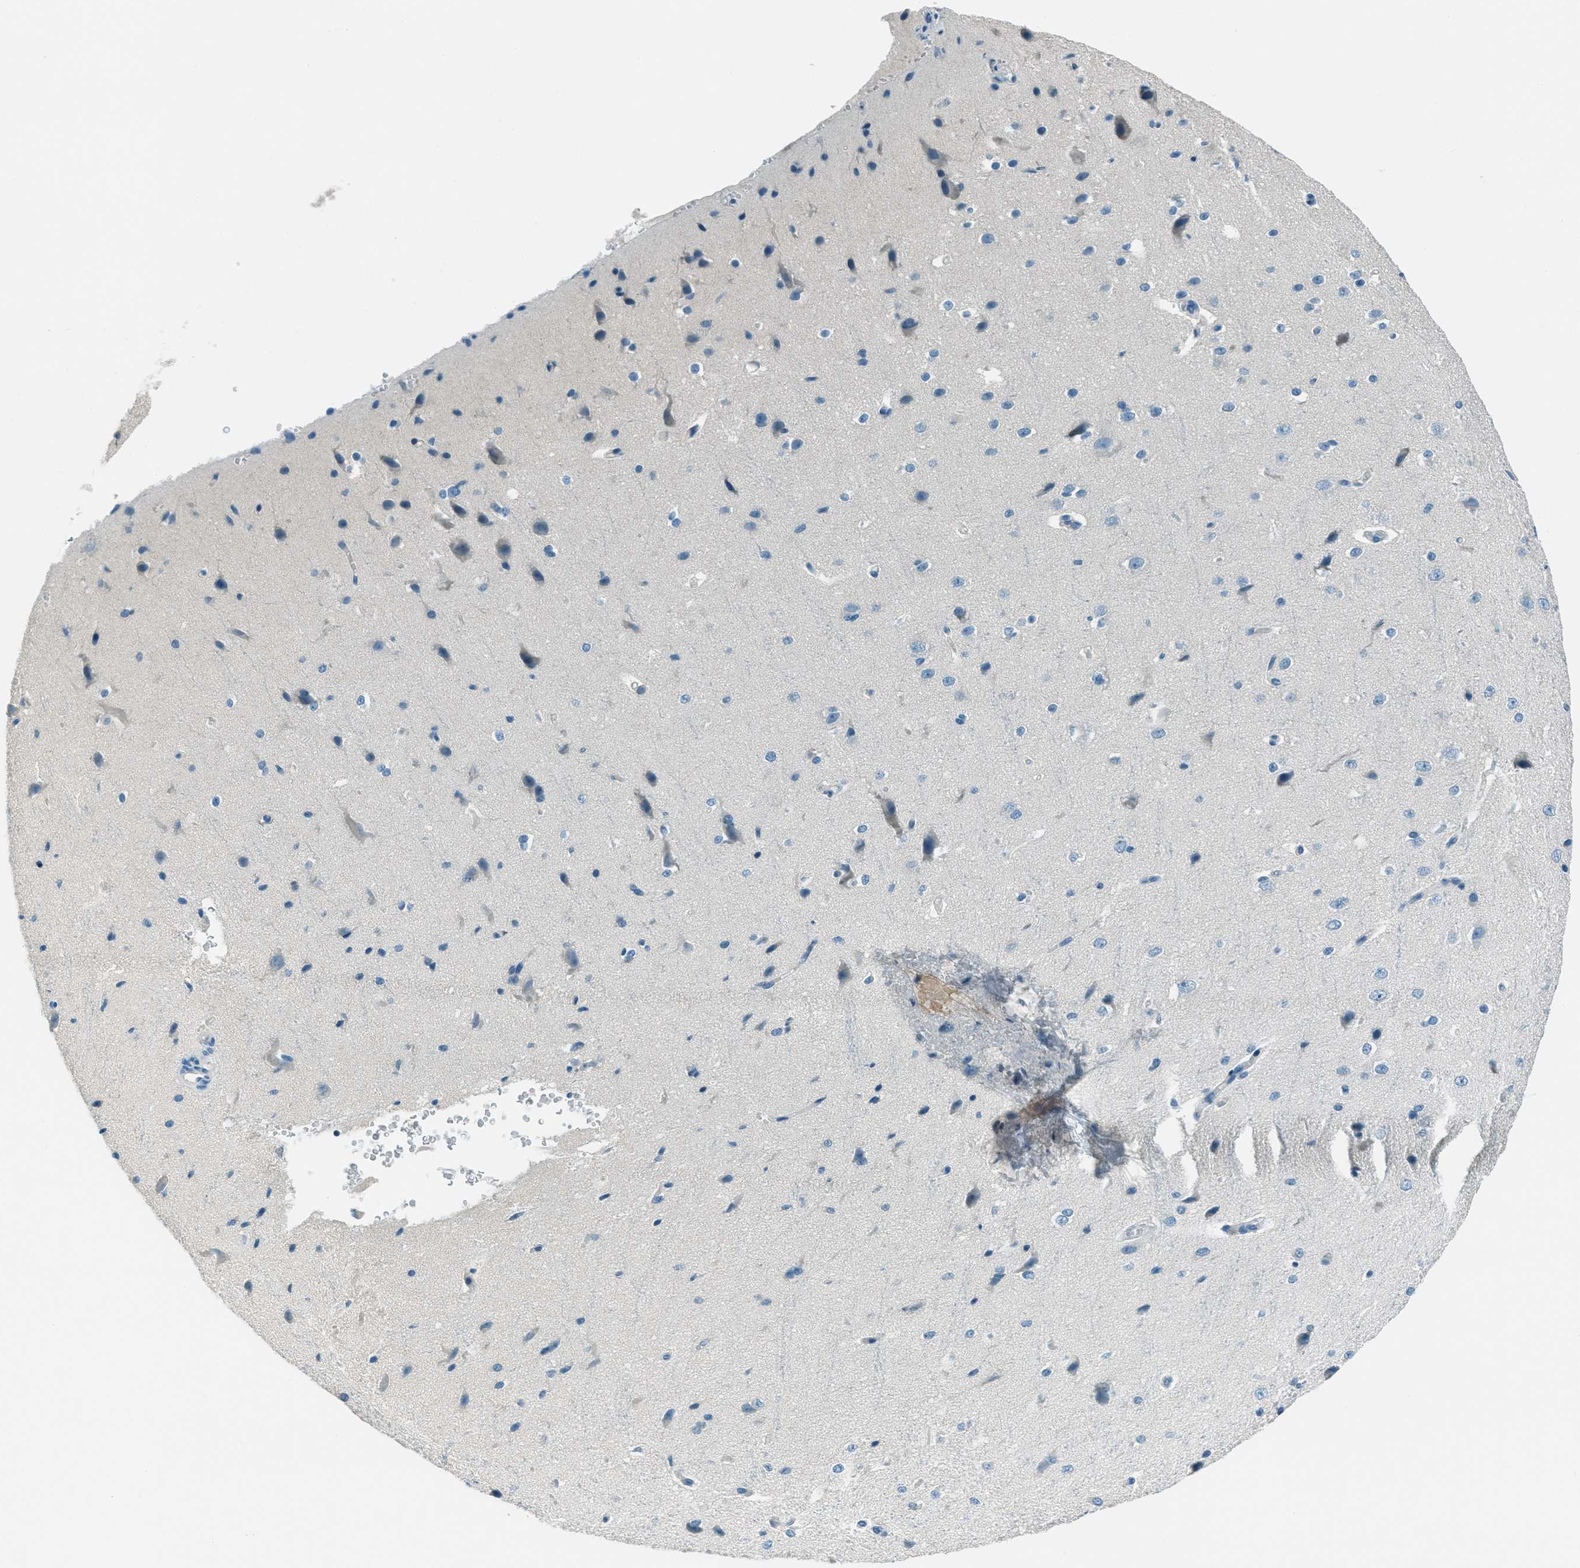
{"staining": {"intensity": "negative", "quantity": "none", "location": "none"}, "tissue": "cerebral cortex", "cell_type": "Endothelial cells", "image_type": "normal", "snomed": [{"axis": "morphology", "description": "Normal tissue, NOS"}, {"axis": "morphology", "description": "Developmental malformation"}, {"axis": "topography", "description": "Cerebral cortex"}], "caption": "DAB immunohistochemical staining of unremarkable human cerebral cortex reveals no significant positivity in endothelial cells.", "gene": "MSLN", "patient": {"sex": "female", "age": 30}}